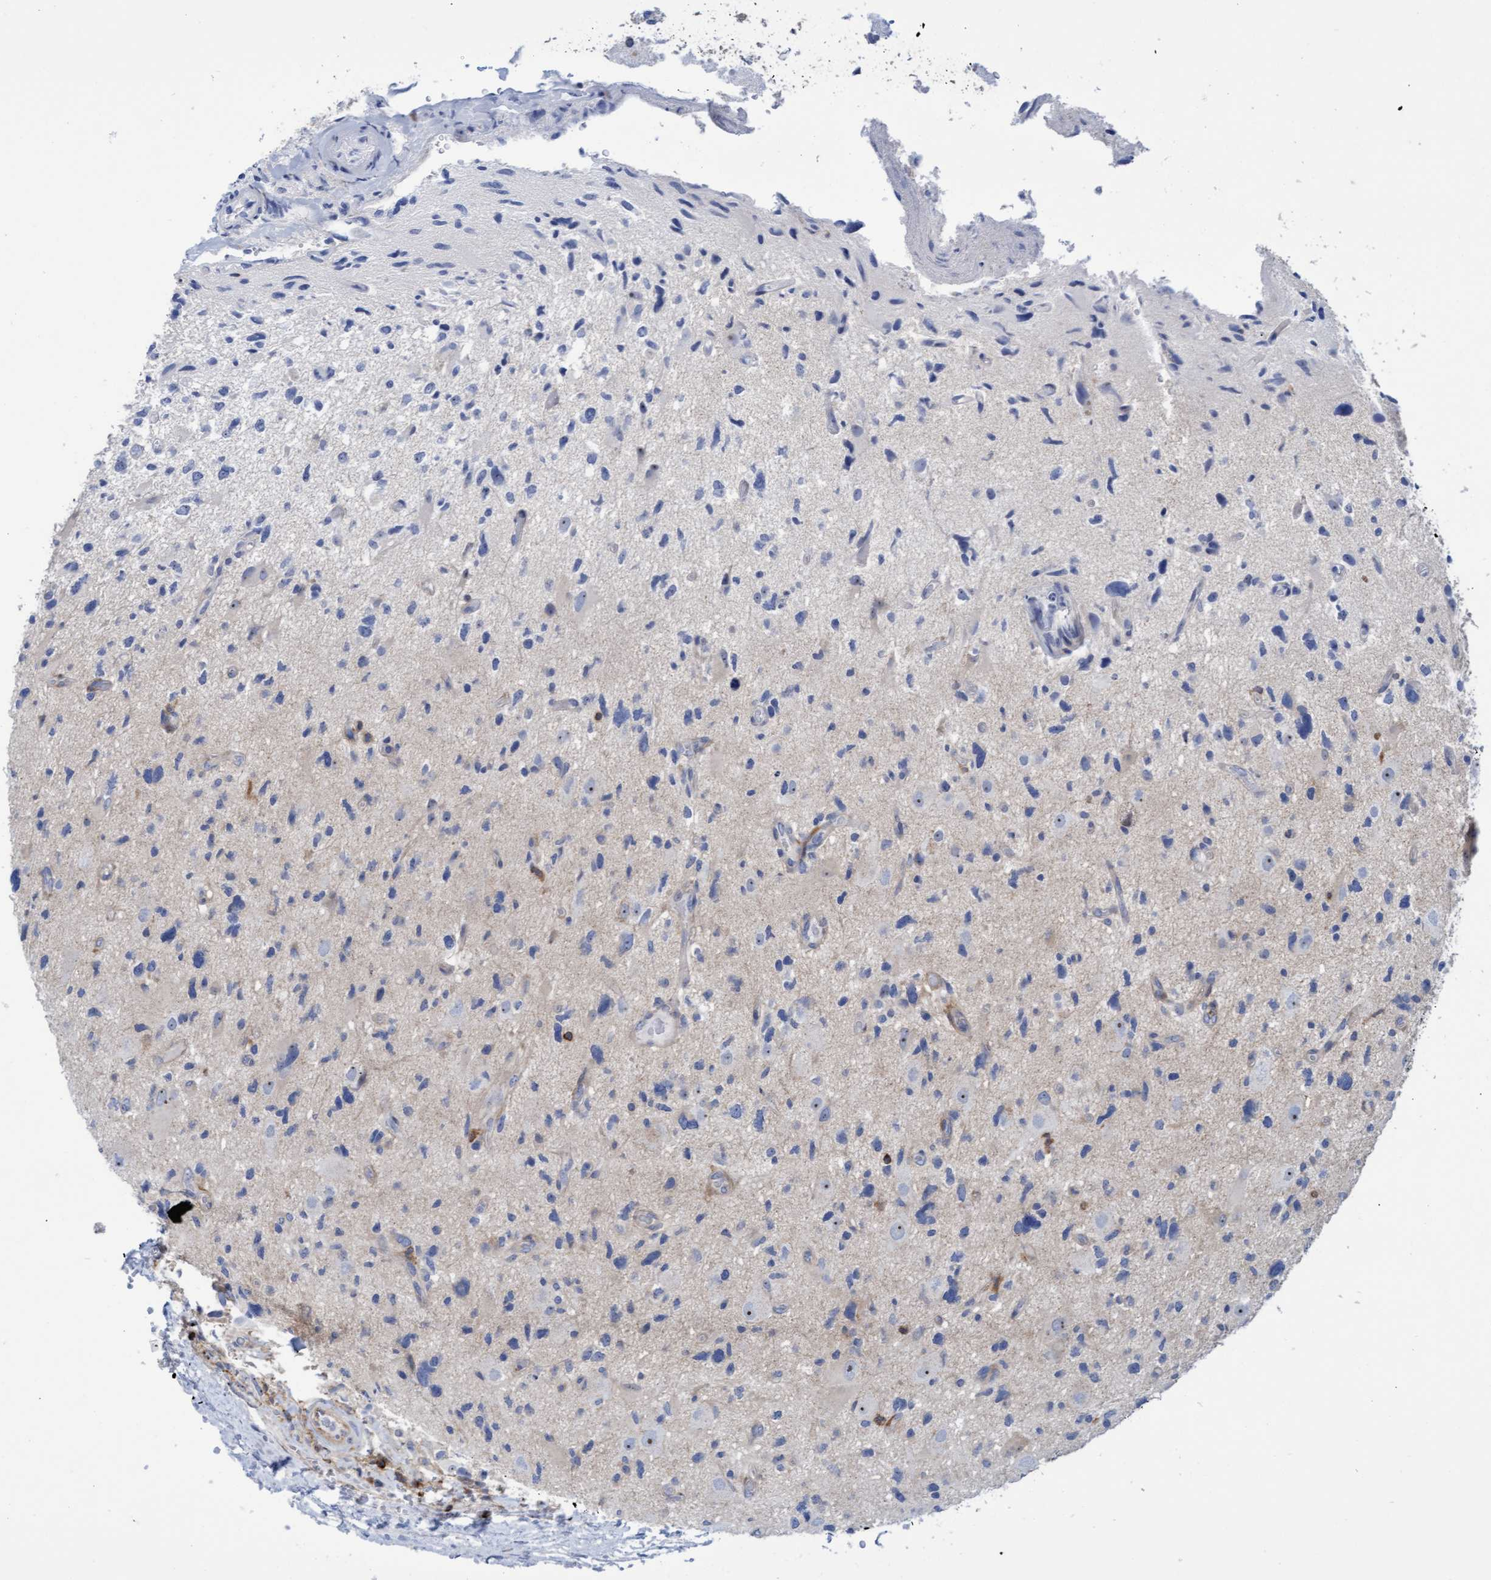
{"staining": {"intensity": "negative", "quantity": "none", "location": "none"}, "tissue": "glioma", "cell_type": "Tumor cells", "image_type": "cancer", "snomed": [{"axis": "morphology", "description": "Glioma, malignant, High grade"}, {"axis": "topography", "description": "Brain"}], "caption": "Tumor cells show no significant positivity in malignant glioma (high-grade).", "gene": "FNBP1", "patient": {"sex": "male", "age": 33}}